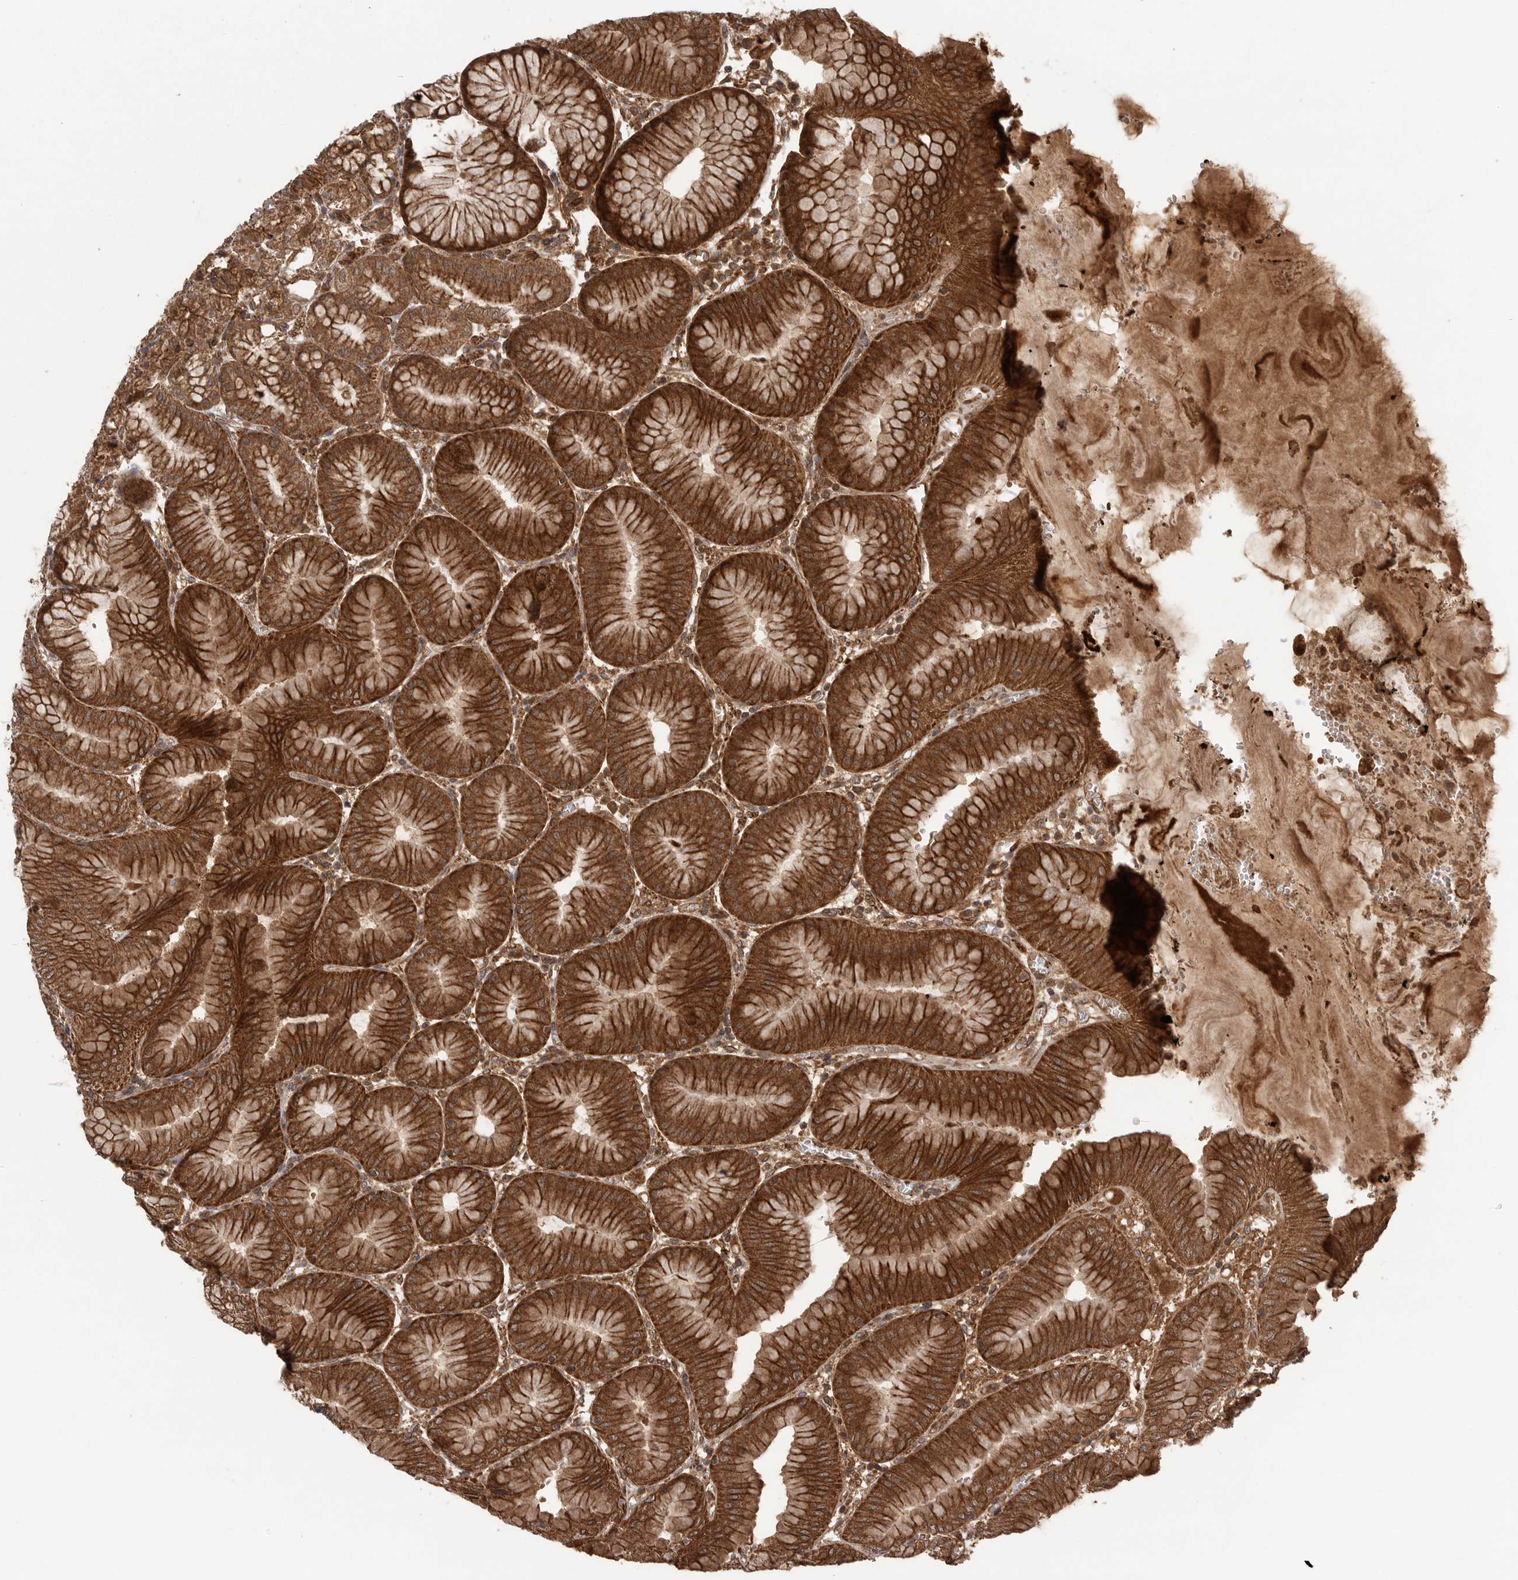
{"staining": {"intensity": "strong", "quantity": ">75%", "location": "cytoplasmic/membranous"}, "tissue": "stomach", "cell_type": "Glandular cells", "image_type": "normal", "snomed": [{"axis": "morphology", "description": "Normal tissue, NOS"}, {"axis": "topography", "description": "Stomach, lower"}], "caption": "About >75% of glandular cells in benign stomach demonstrate strong cytoplasmic/membranous protein expression as visualized by brown immunohistochemical staining.", "gene": "PRDX4", "patient": {"sex": "male", "age": 71}}